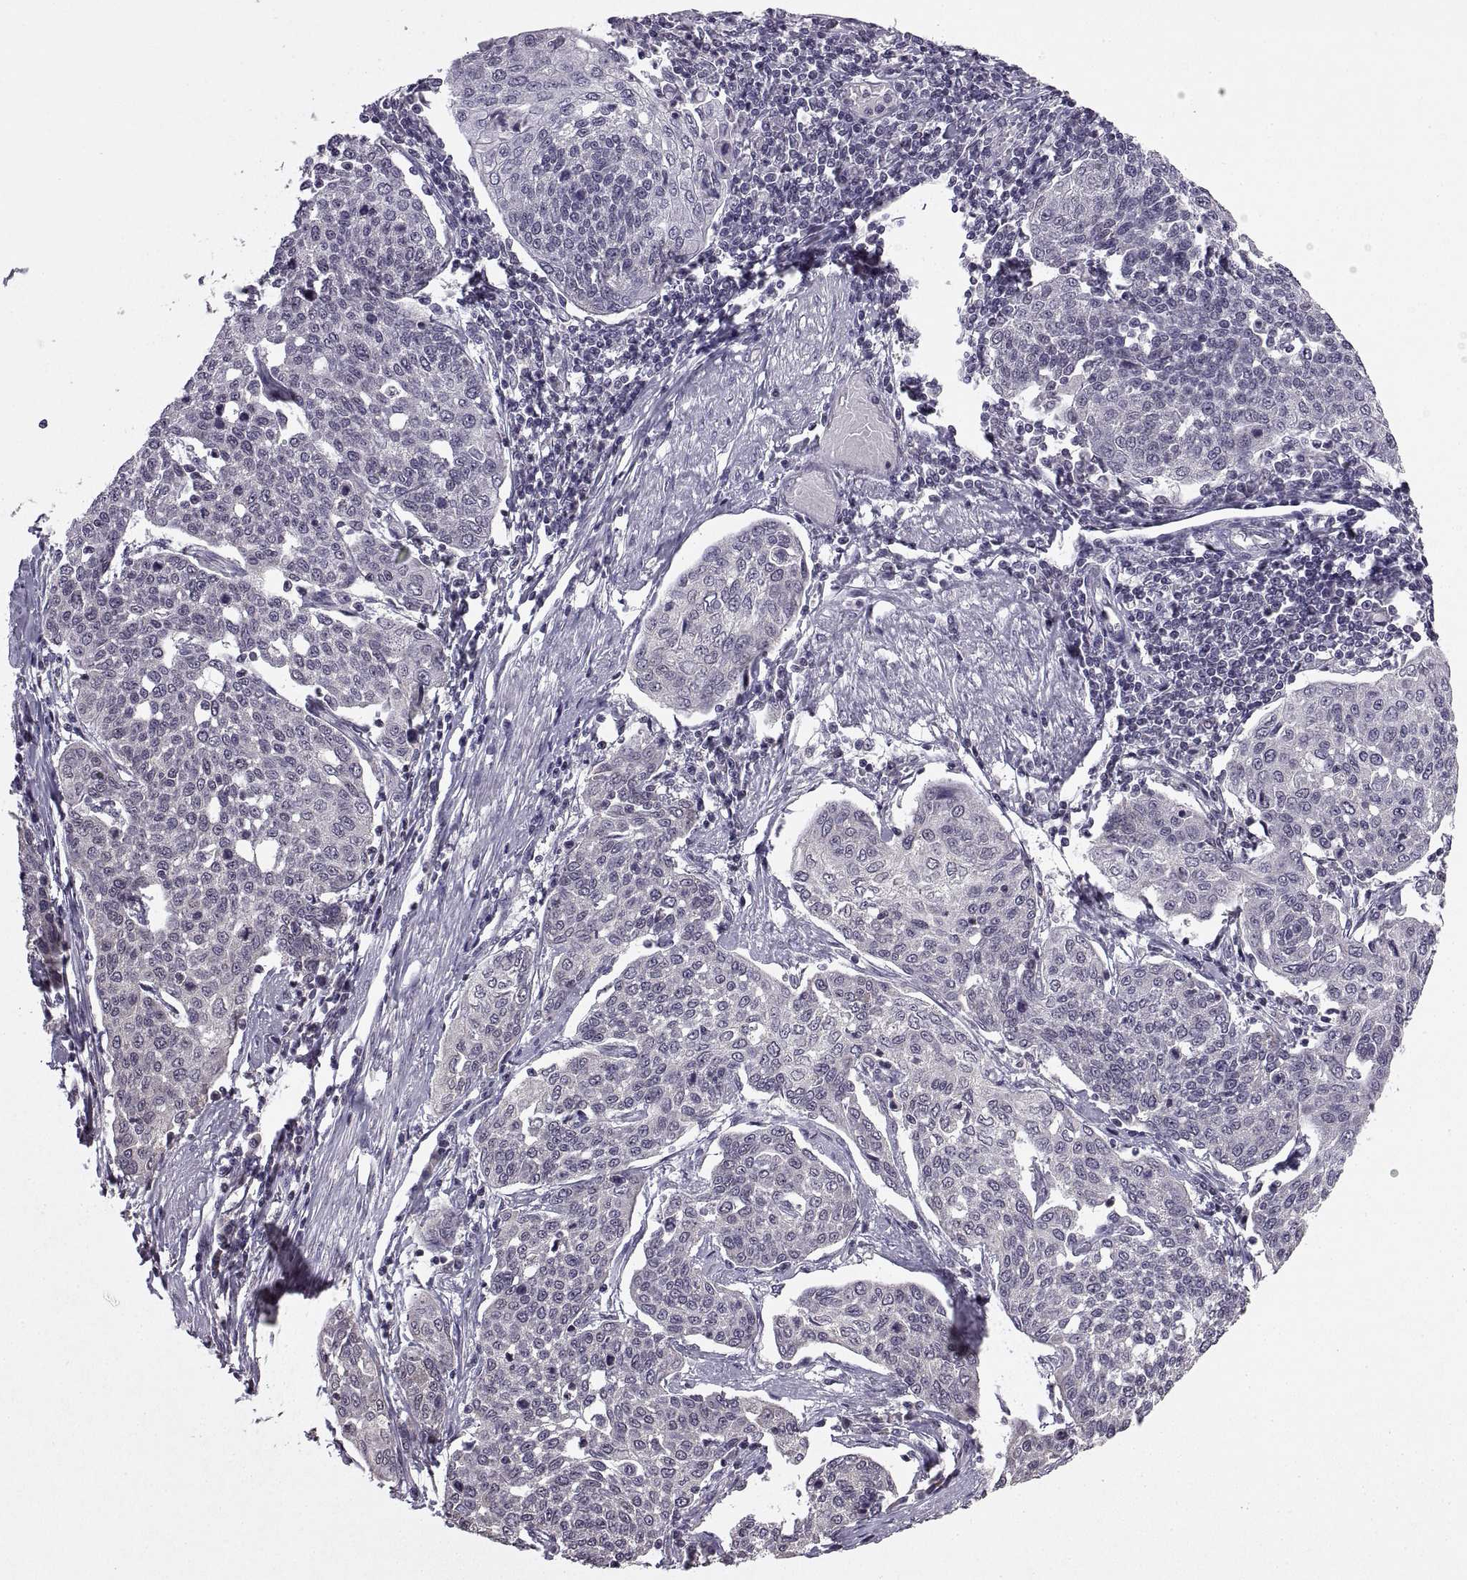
{"staining": {"intensity": "negative", "quantity": "none", "location": "none"}, "tissue": "cervical cancer", "cell_type": "Tumor cells", "image_type": "cancer", "snomed": [{"axis": "morphology", "description": "Squamous cell carcinoma, NOS"}, {"axis": "topography", "description": "Cervix"}], "caption": "Human squamous cell carcinoma (cervical) stained for a protein using IHC shows no staining in tumor cells.", "gene": "INTS3", "patient": {"sex": "female", "age": 34}}